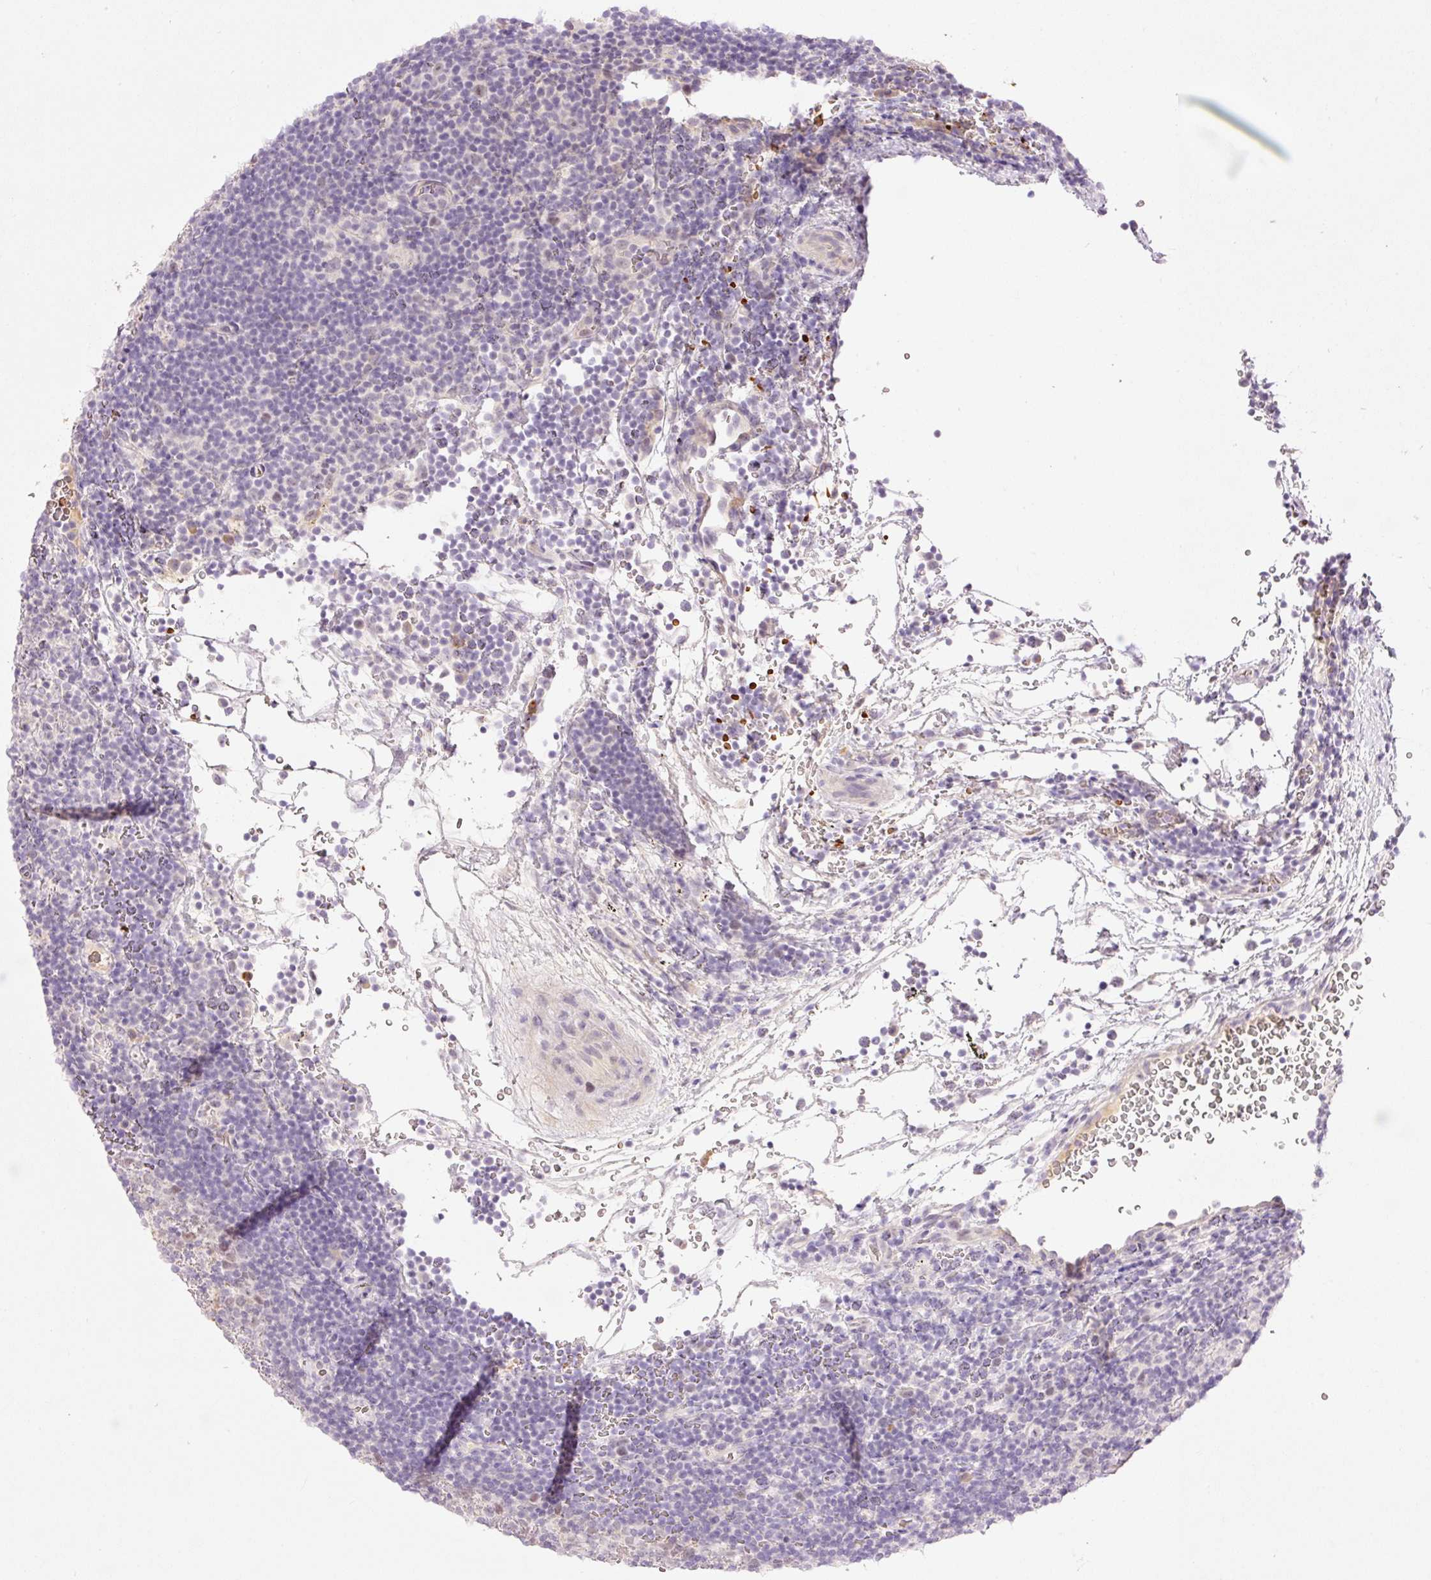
{"staining": {"intensity": "weak", "quantity": "<25%", "location": "nuclear"}, "tissue": "lymphoma", "cell_type": "Tumor cells", "image_type": "cancer", "snomed": [{"axis": "morphology", "description": "Hodgkin's disease, NOS"}, {"axis": "topography", "description": "Lymph node"}], "caption": "Tumor cells show no significant protein positivity in lymphoma. (Brightfield microscopy of DAB (3,3'-diaminobenzidine) IHC at high magnification).", "gene": "LY6G6D", "patient": {"sex": "female", "age": 57}}